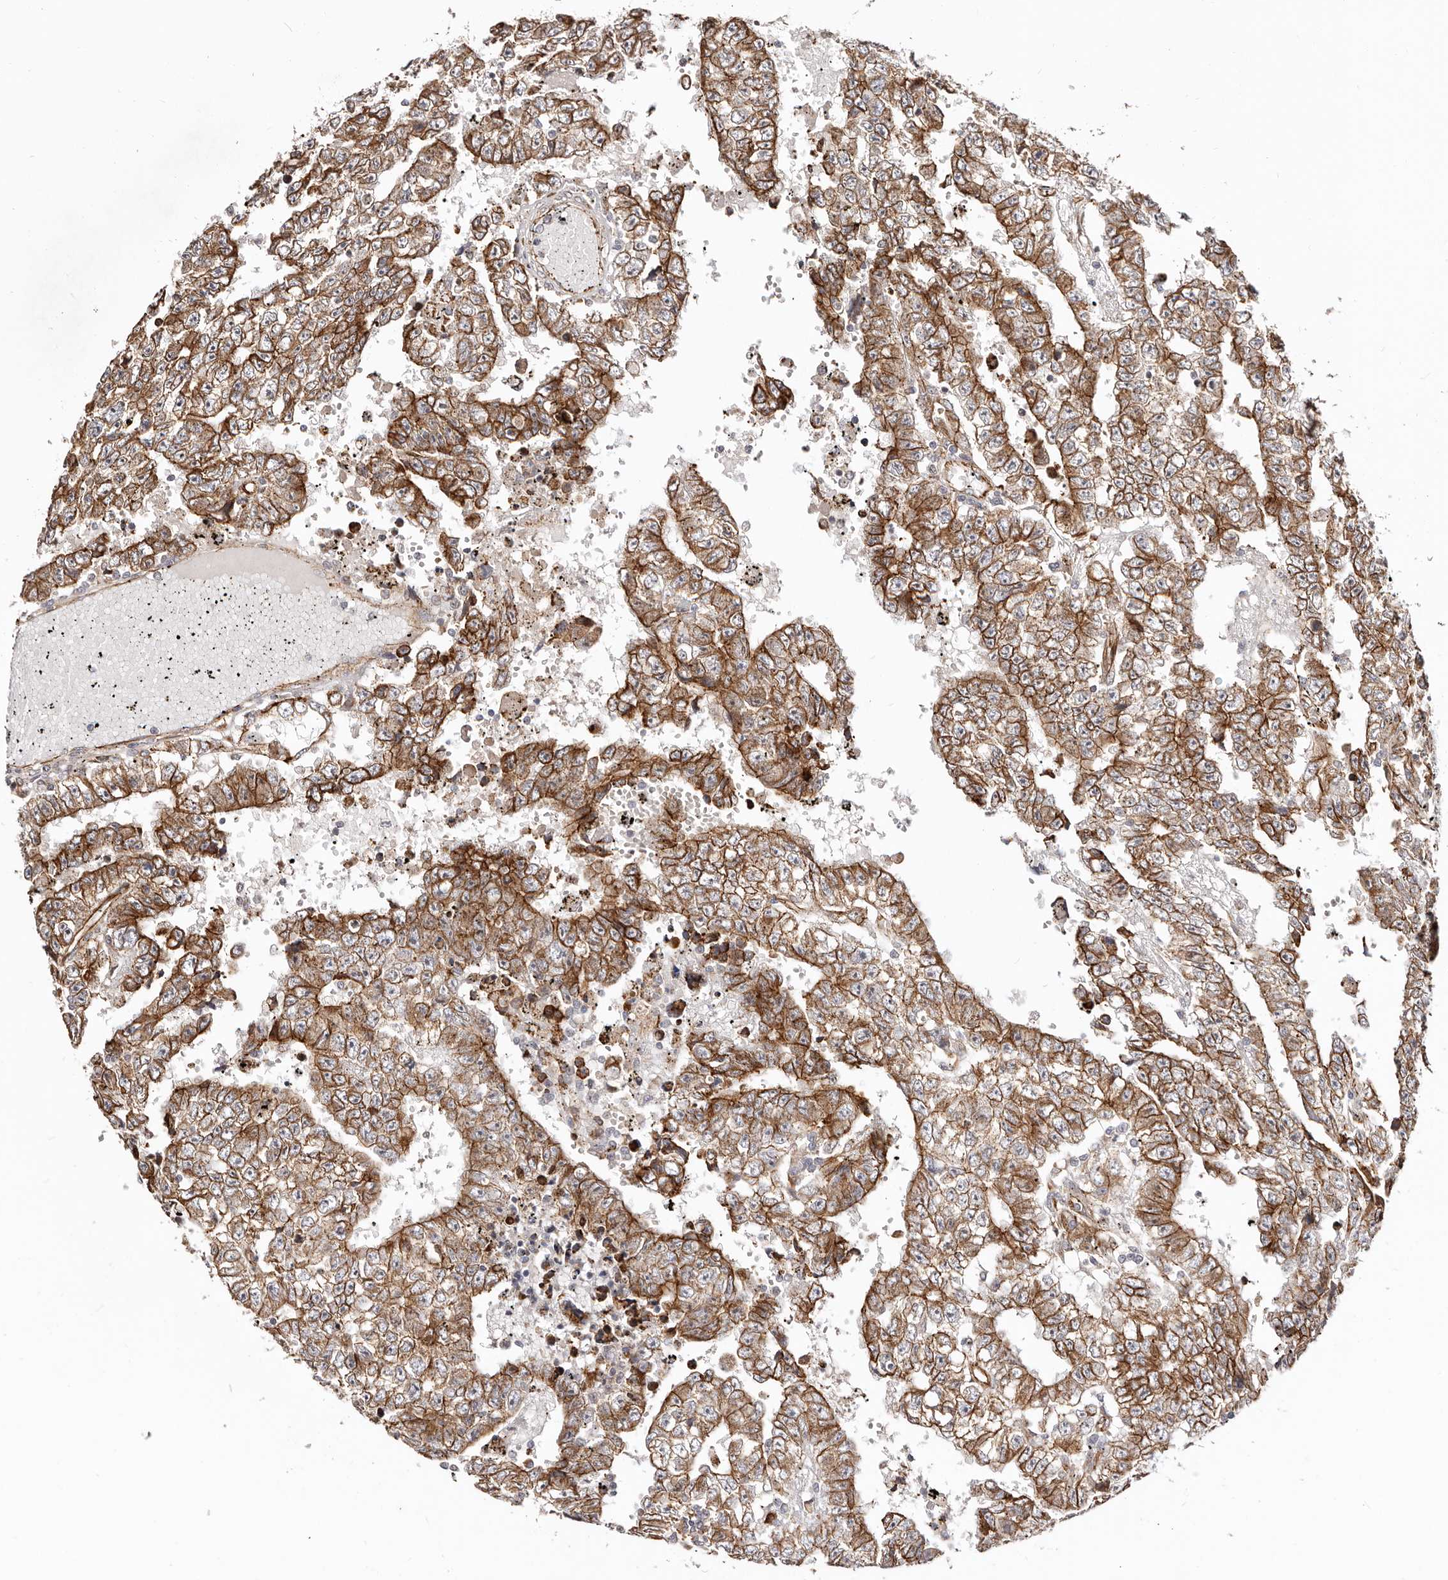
{"staining": {"intensity": "strong", "quantity": ">75%", "location": "cytoplasmic/membranous"}, "tissue": "testis cancer", "cell_type": "Tumor cells", "image_type": "cancer", "snomed": [{"axis": "morphology", "description": "Carcinoma, Embryonal, NOS"}, {"axis": "topography", "description": "Testis"}], "caption": "The histopathology image shows a brown stain indicating the presence of a protein in the cytoplasmic/membranous of tumor cells in testis cancer.", "gene": "CTNNB1", "patient": {"sex": "male", "age": 25}}